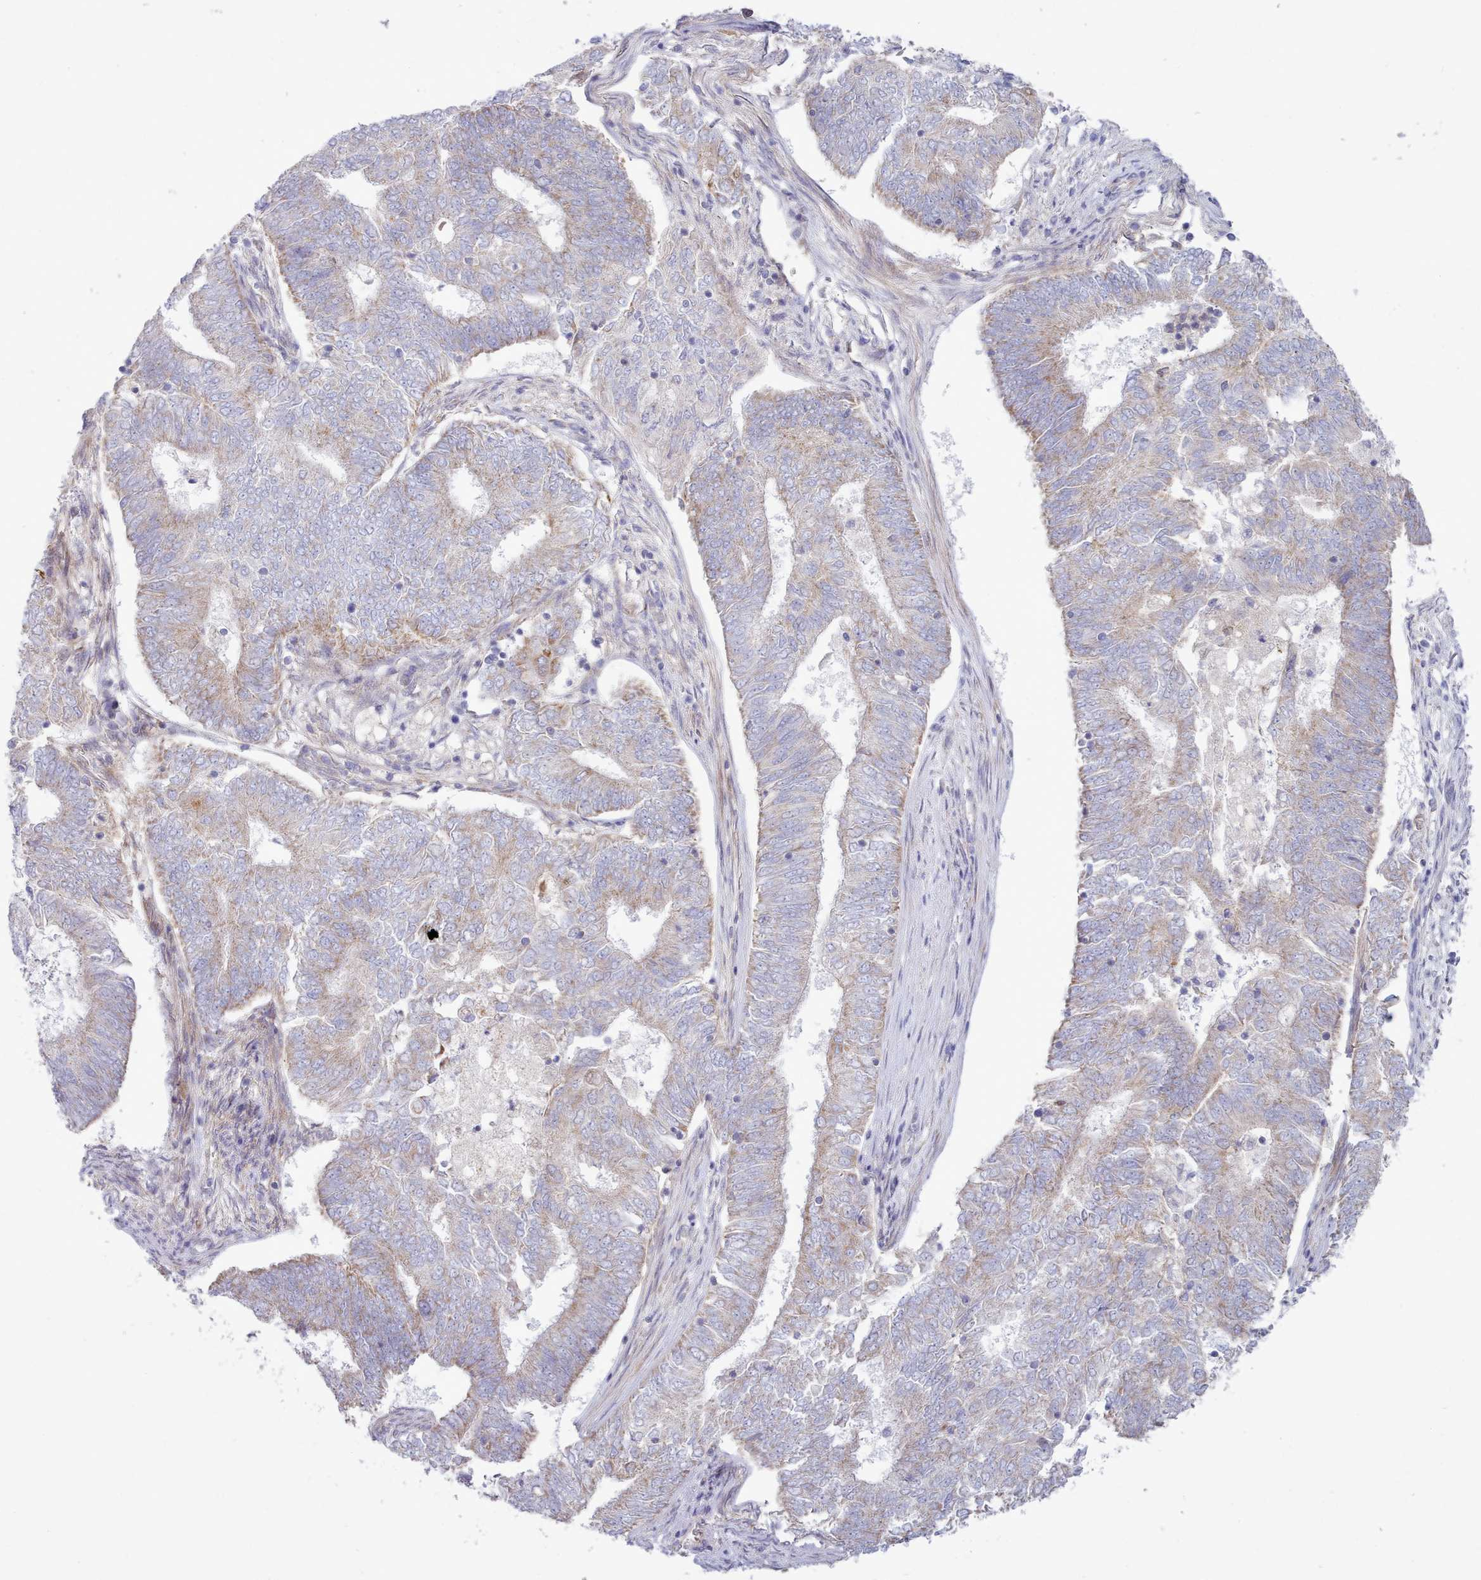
{"staining": {"intensity": "weak", "quantity": "25%-75%", "location": "cytoplasmic/membranous"}, "tissue": "endometrial cancer", "cell_type": "Tumor cells", "image_type": "cancer", "snomed": [{"axis": "morphology", "description": "Adenocarcinoma, NOS"}, {"axis": "topography", "description": "Endometrium"}], "caption": "A micrograph of adenocarcinoma (endometrial) stained for a protein displays weak cytoplasmic/membranous brown staining in tumor cells. Immunohistochemistry (ihc) stains the protein in brown and the nuclei are stained blue.", "gene": "MRPL21", "patient": {"sex": "female", "age": 62}}